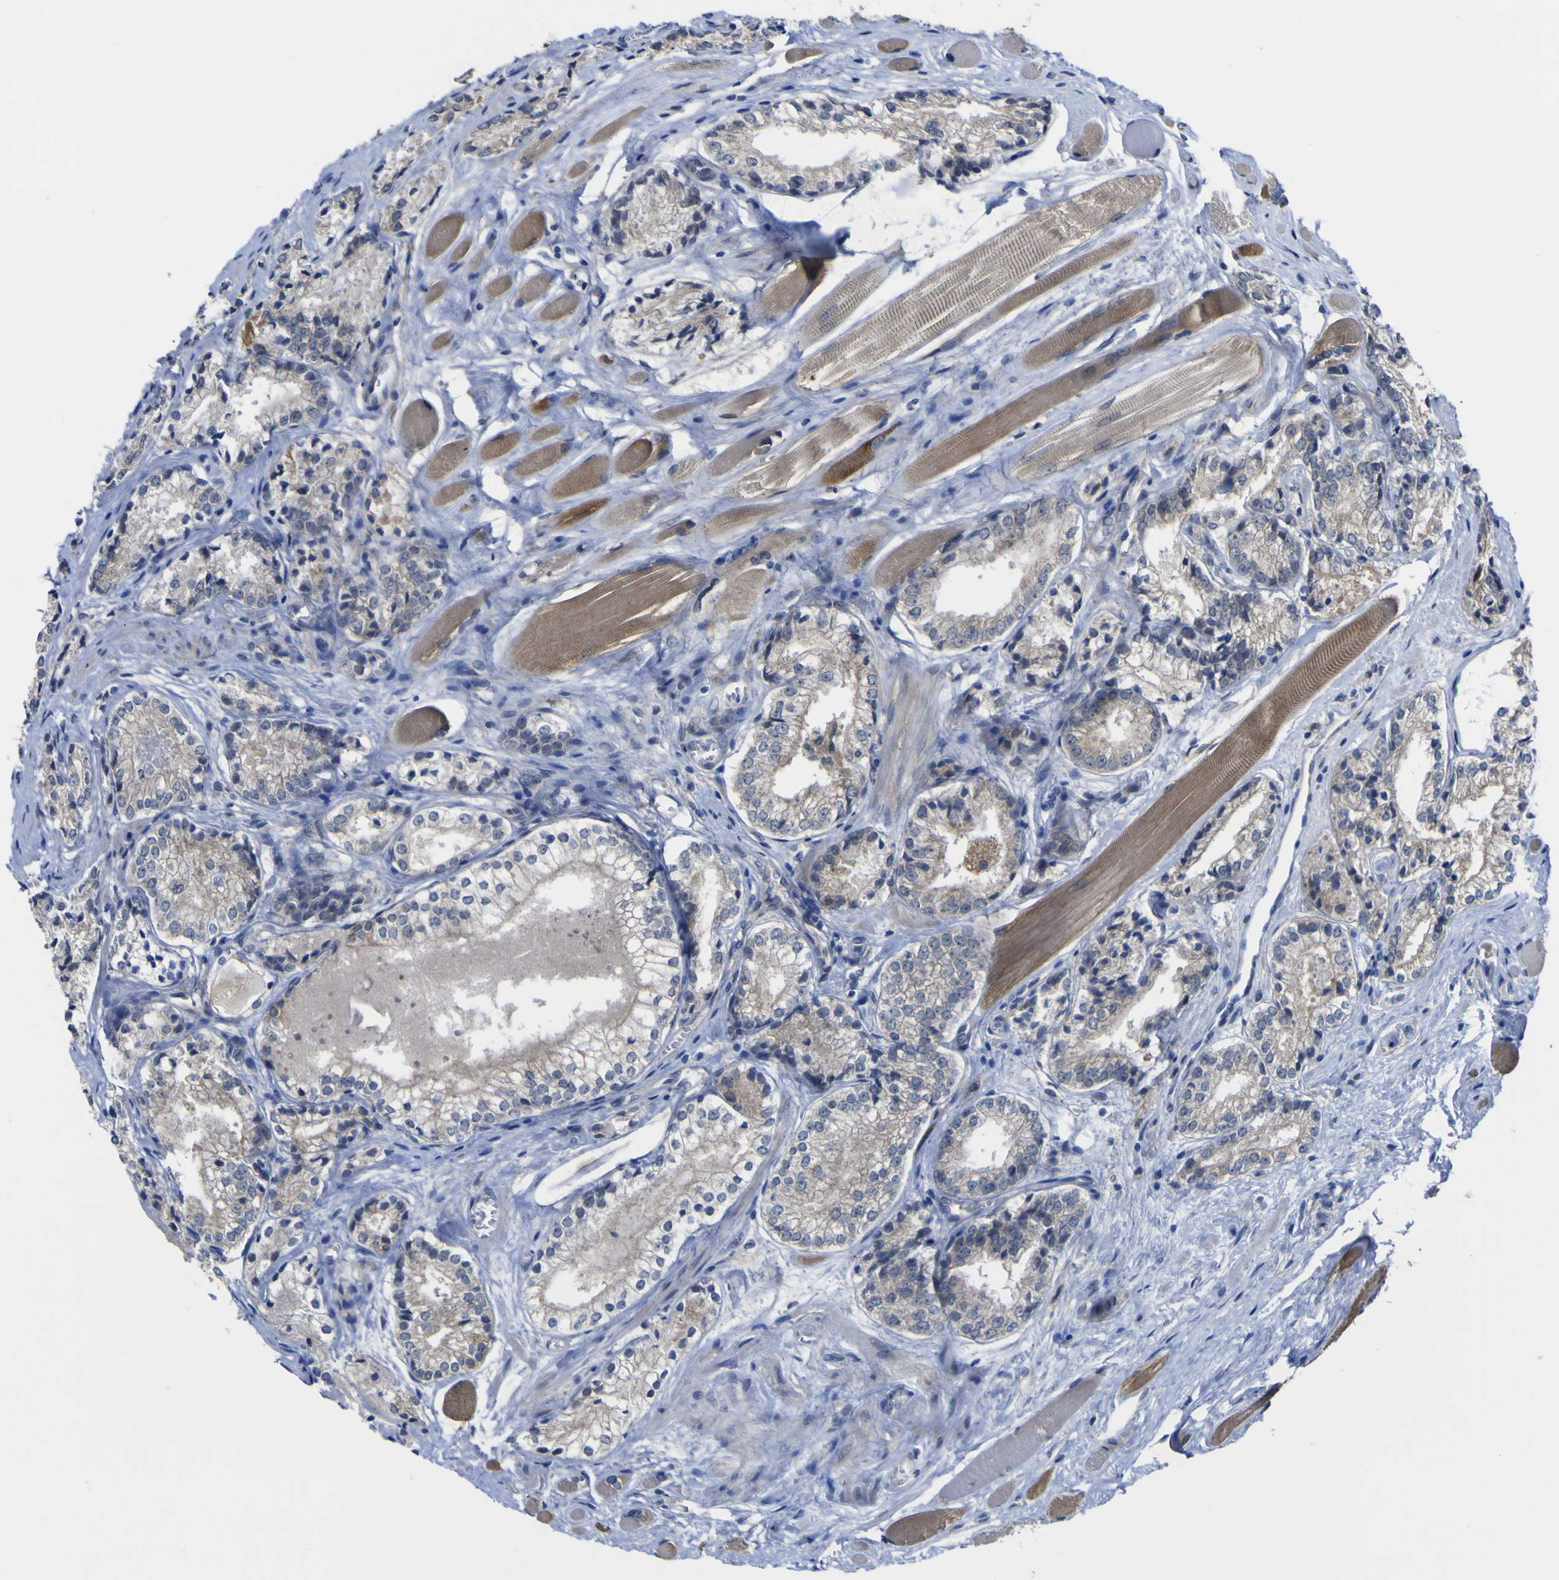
{"staining": {"intensity": "negative", "quantity": "none", "location": "none"}, "tissue": "prostate cancer", "cell_type": "Tumor cells", "image_type": "cancer", "snomed": [{"axis": "morphology", "description": "Adenocarcinoma, Low grade"}, {"axis": "topography", "description": "Prostate"}], "caption": "Prostate cancer (adenocarcinoma (low-grade)) stained for a protein using immunohistochemistry (IHC) exhibits no positivity tumor cells.", "gene": "TNFRSF11A", "patient": {"sex": "male", "age": 60}}